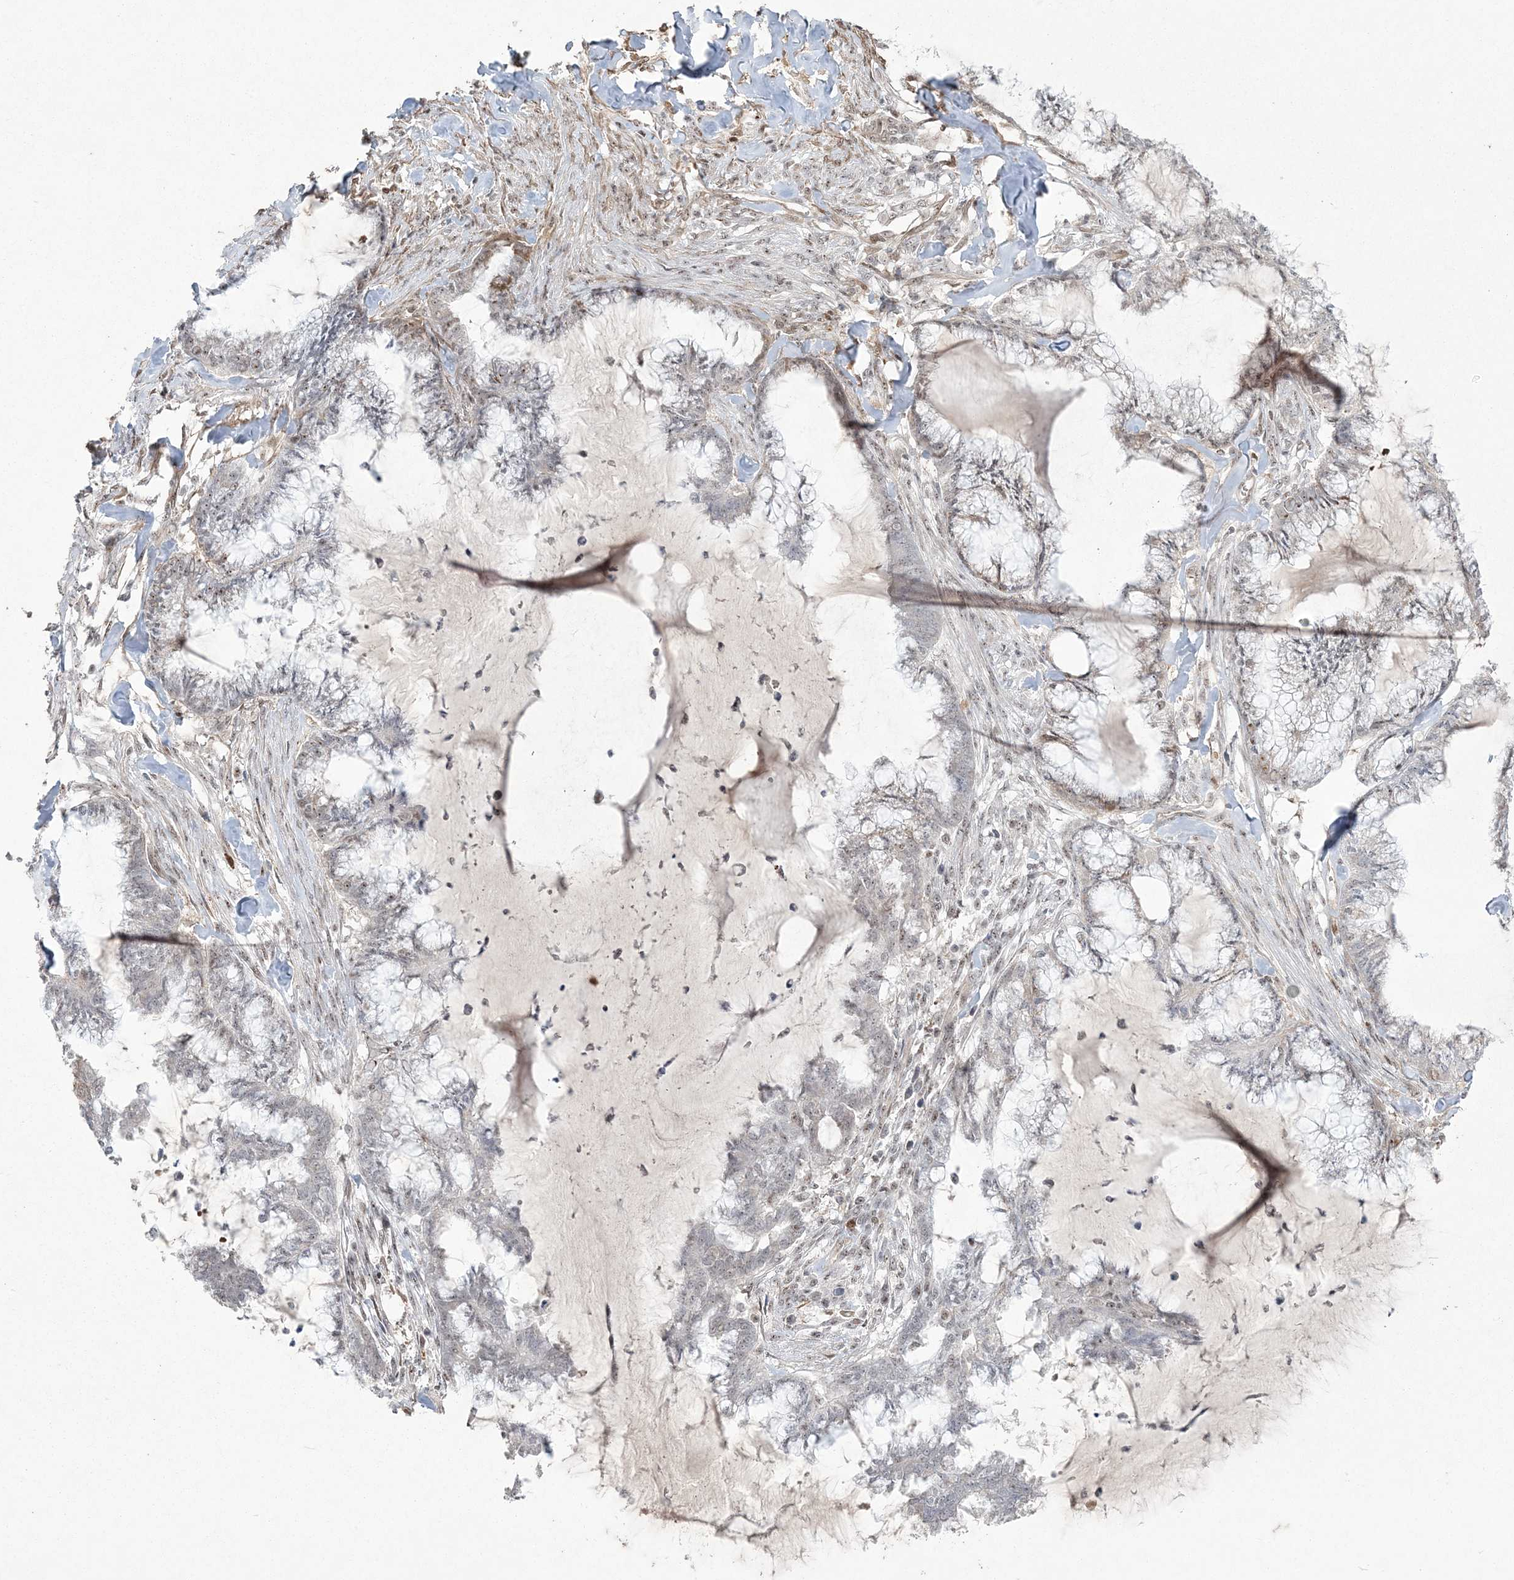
{"staining": {"intensity": "negative", "quantity": "none", "location": "none"}, "tissue": "endometrial cancer", "cell_type": "Tumor cells", "image_type": "cancer", "snomed": [{"axis": "morphology", "description": "Adenocarcinoma, NOS"}, {"axis": "topography", "description": "Endometrium"}], "caption": "An immunohistochemistry (IHC) photomicrograph of adenocarcinoma (endometrial) is shown. There is no staining in tumor cells of adenocarcinoma (endometrial).", "gene": "RBM17", "patient": {"sex": "female", "age": 86}}